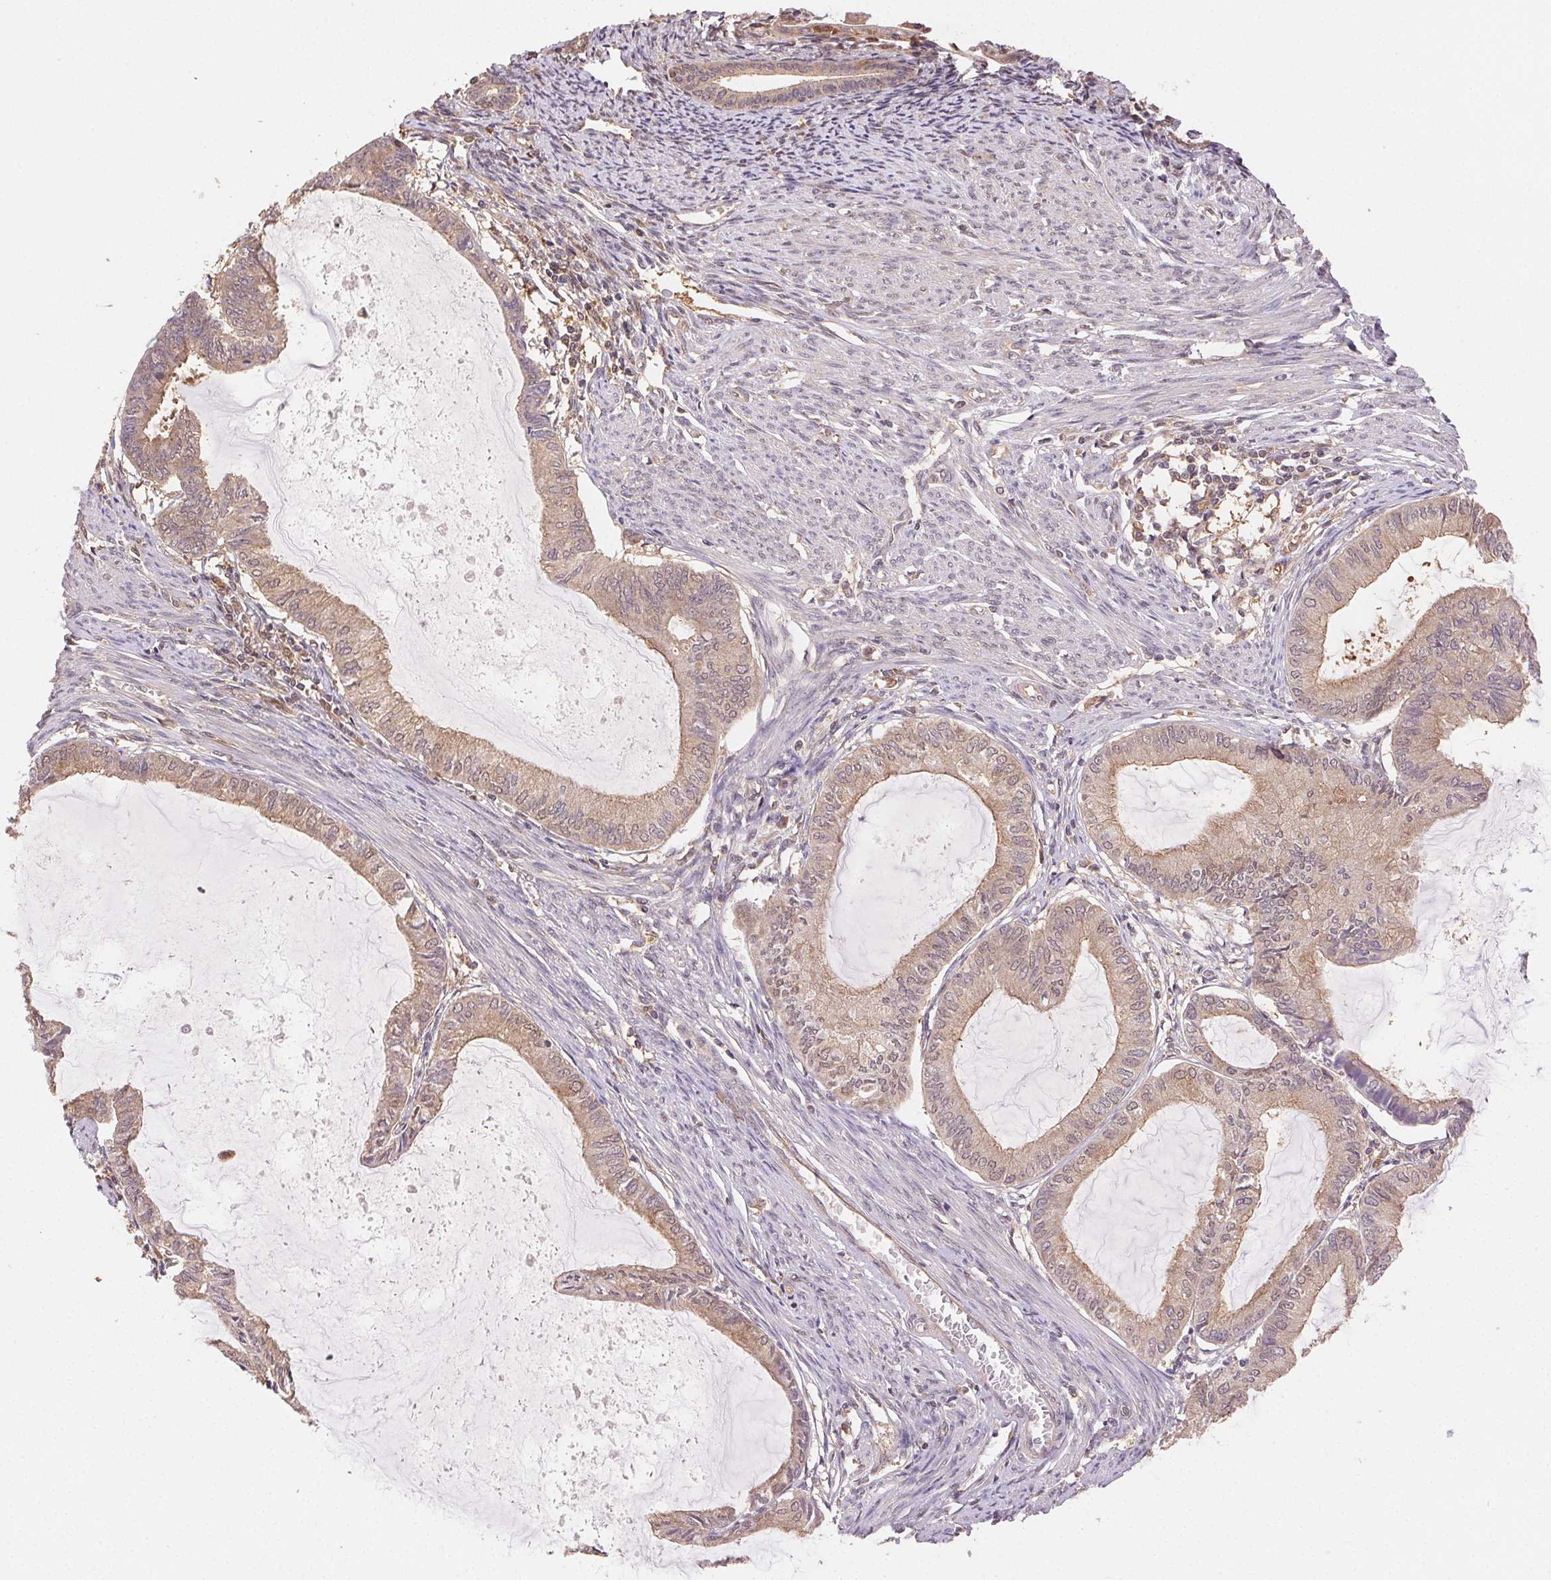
{"staining": {"intensity": "weak", "quantity": "25%-75%", "location": "cytoplasmic/membranous"}, "tissue": "endometrial cancer", "cell_type": "Tumor cells", "image_type": "cancer", "snomed": [{"axis": "morphology", "description": "Adenocarcinoma, NOS"}, {"axis": "topography", "description": "Endometrium"}], "caption": "High-power microscopy captured an immunohistochemistry image of adenocarcinoma (endometrial), revealing weak cytoplasmic/membranous expression in approximately 25%-75% of tumor cells. (DAB IHC with brightfield microscopy, high magnification).", "gene": "GDI2", "patient": {"sex": "female", "age": 86}}